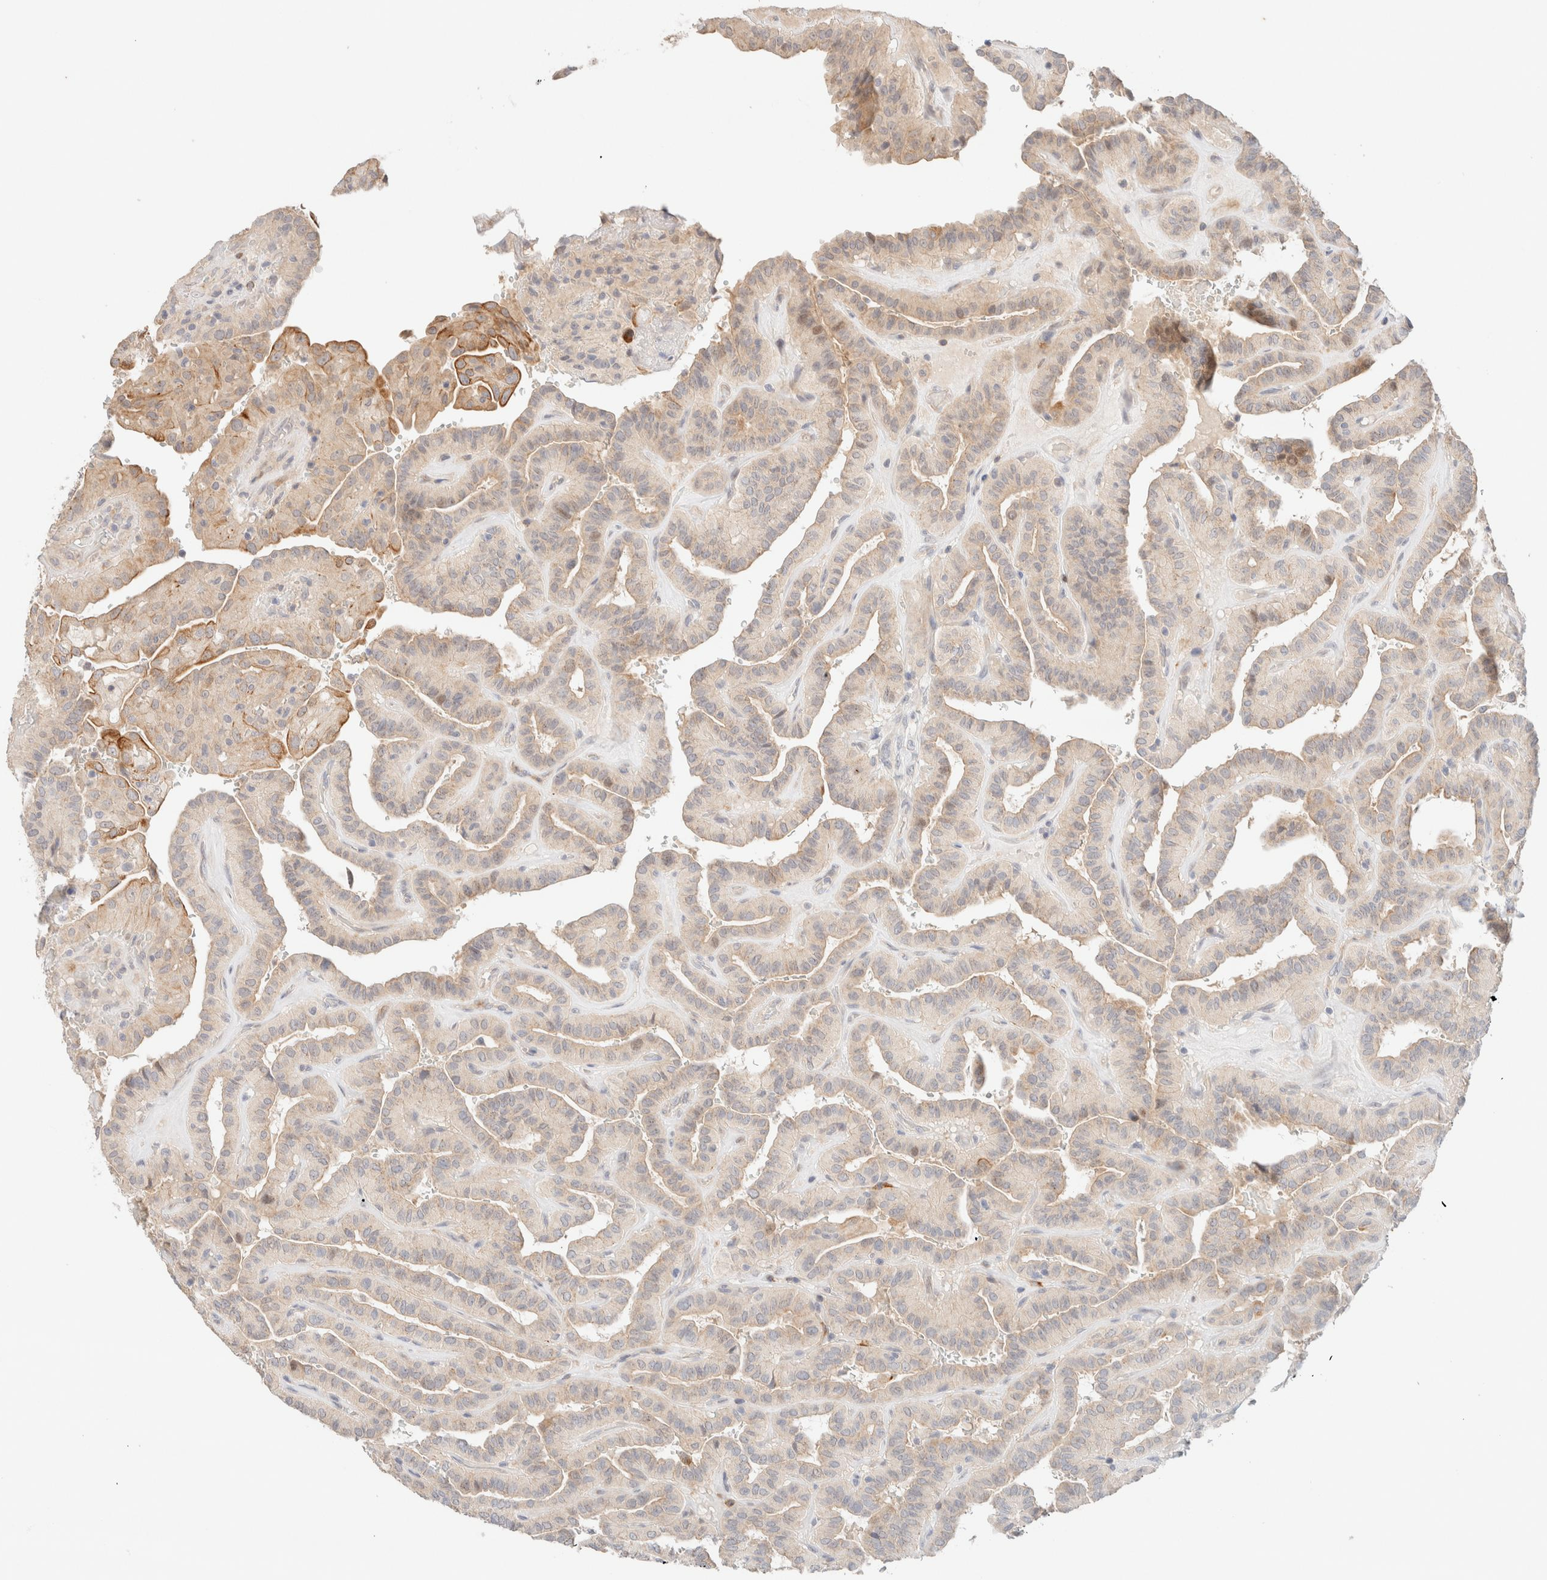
{"staining": {"intensity": "moderate", "quantity": "<25%", "location": "cytoplasmic/membranous"}, "tissue": "thyroid cancer", "cell_type": "Tumor cells", "image_type": "cancer", "snomed": [{"axis": "morphology", "description": "Papillary adenocarcinoma, NOS"}, {"axis": "topography", "description": "Thyroid gland"}], "caption": "Immunohistochemistry micrograph of human papillary adenocarcinoma (thyroid) stained for a protein (brown), which shows low levels of moderate cytoplasmic/membranous staining in approximately <25% of tumor cells.", "gene": "SGSM2", "patient": {"sex": "male", "age": 77}}